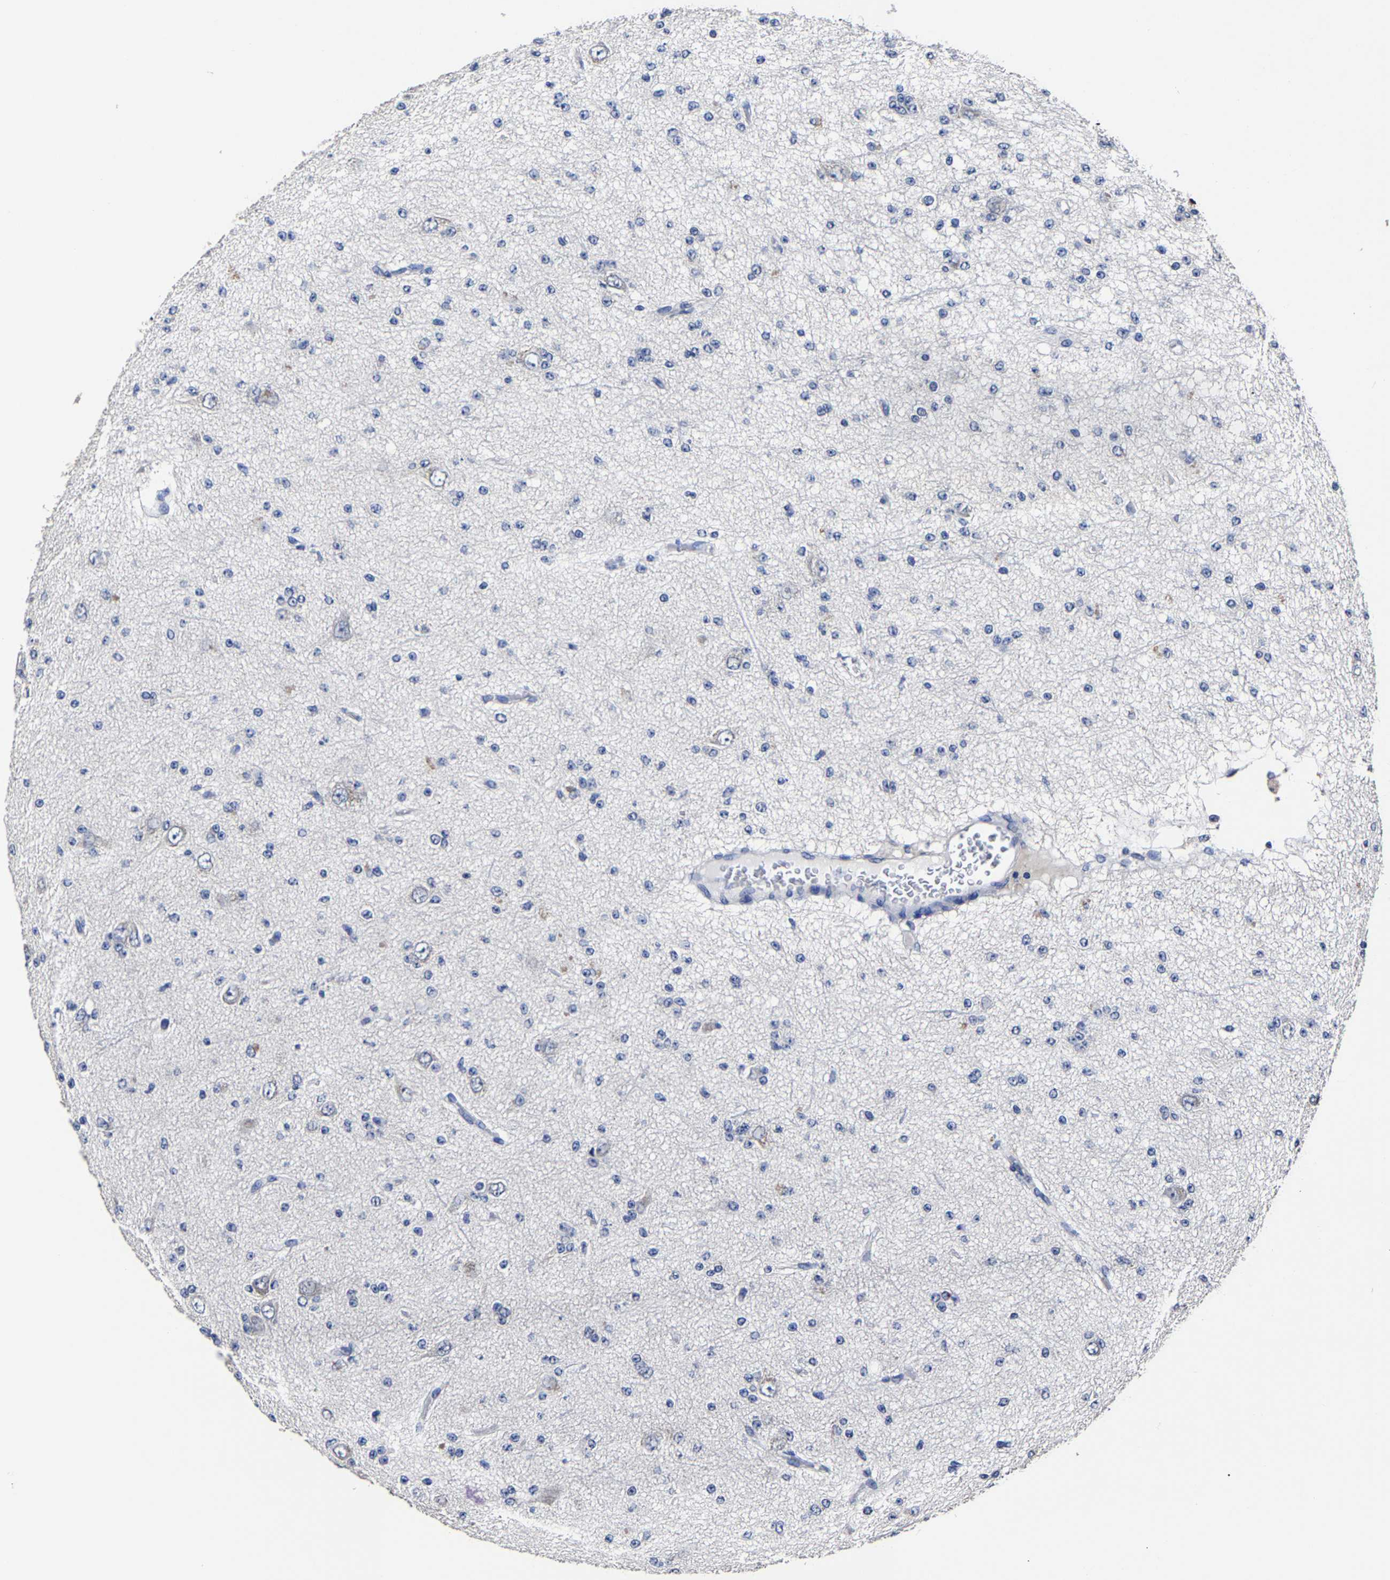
{"staining": {"intensity": "negative", "quantity": "none", "location": "none"}, "tissue": "glioma", "cell_type": "Tumor cells", "image_type": "cancer", "snomed": [{"axis": "morphology", "description": "Glioma, malignant, Low grade"}, {"axis": "topography", "description": "Brain"}], "caption": "This is an immunohistochemistry (IHC) photomicrograph of human malignant glioma (low-grade). There is no expression in tumor cells.", "gene": "AKAP4", "patient": {"sex": "male", "age": 38}}